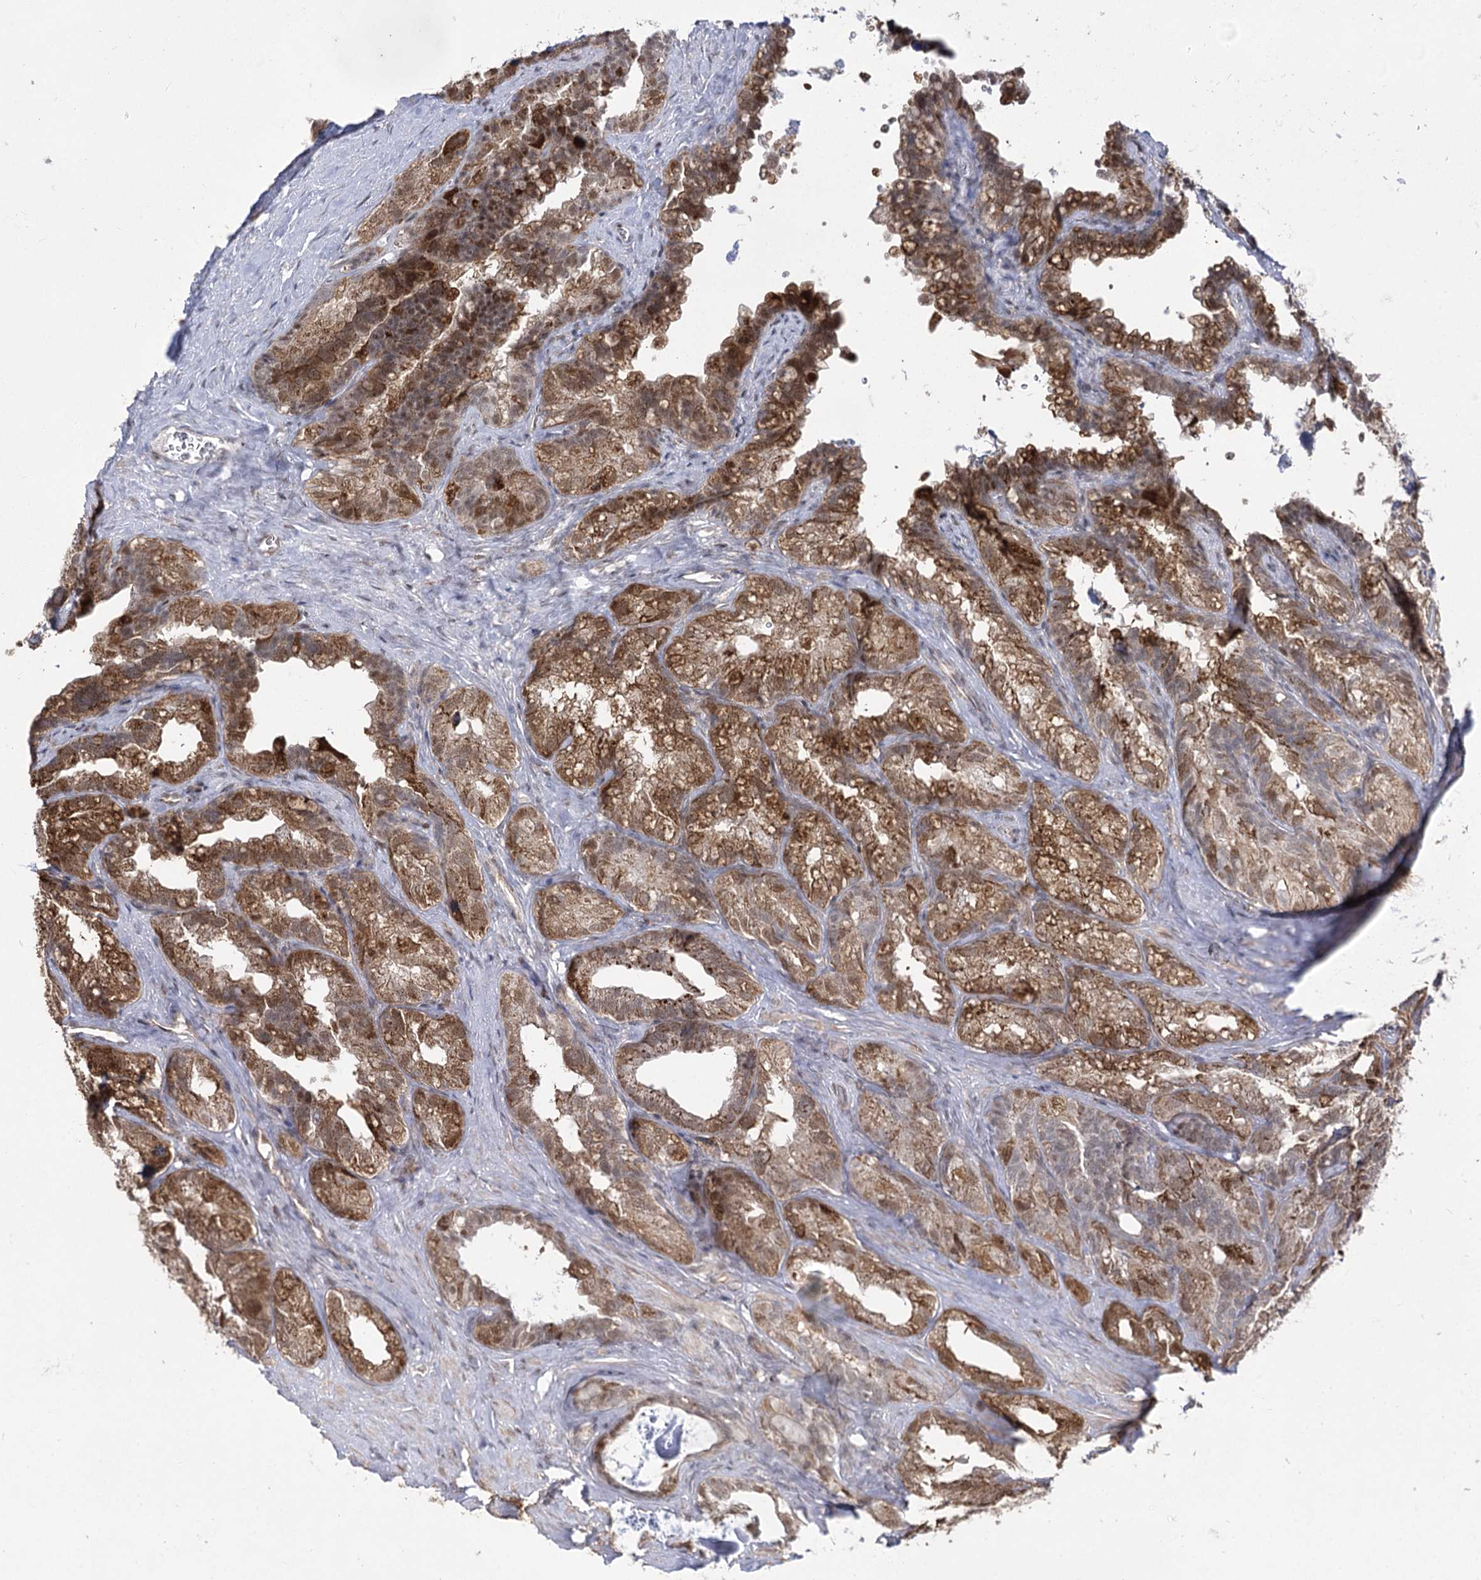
{"staining": {"intensity": "strong", "quantity": ">75%", "location": "cytoplasmic/membranous,nuclear"}, "tissue": "seminal vesicle", "cell_type": "Glandular cells", "image_type": "normal", "snomed": [{"axis": "morphology", "description": "Normal tissue, NOS"}, {"axis": "topography", "description": "Seminal veicle"}], "caption": "Glandular cells exhibit high levels of strong cytoplasmic/membranous,nuclear positivity in about >75% of cells in unremarkable seminal vesicle. (DAB IHC, brown staining for protein, blue staining for nuclei).", "gene": "SLC4A1AP", "patient": {"sex": "male", "age": 60}}